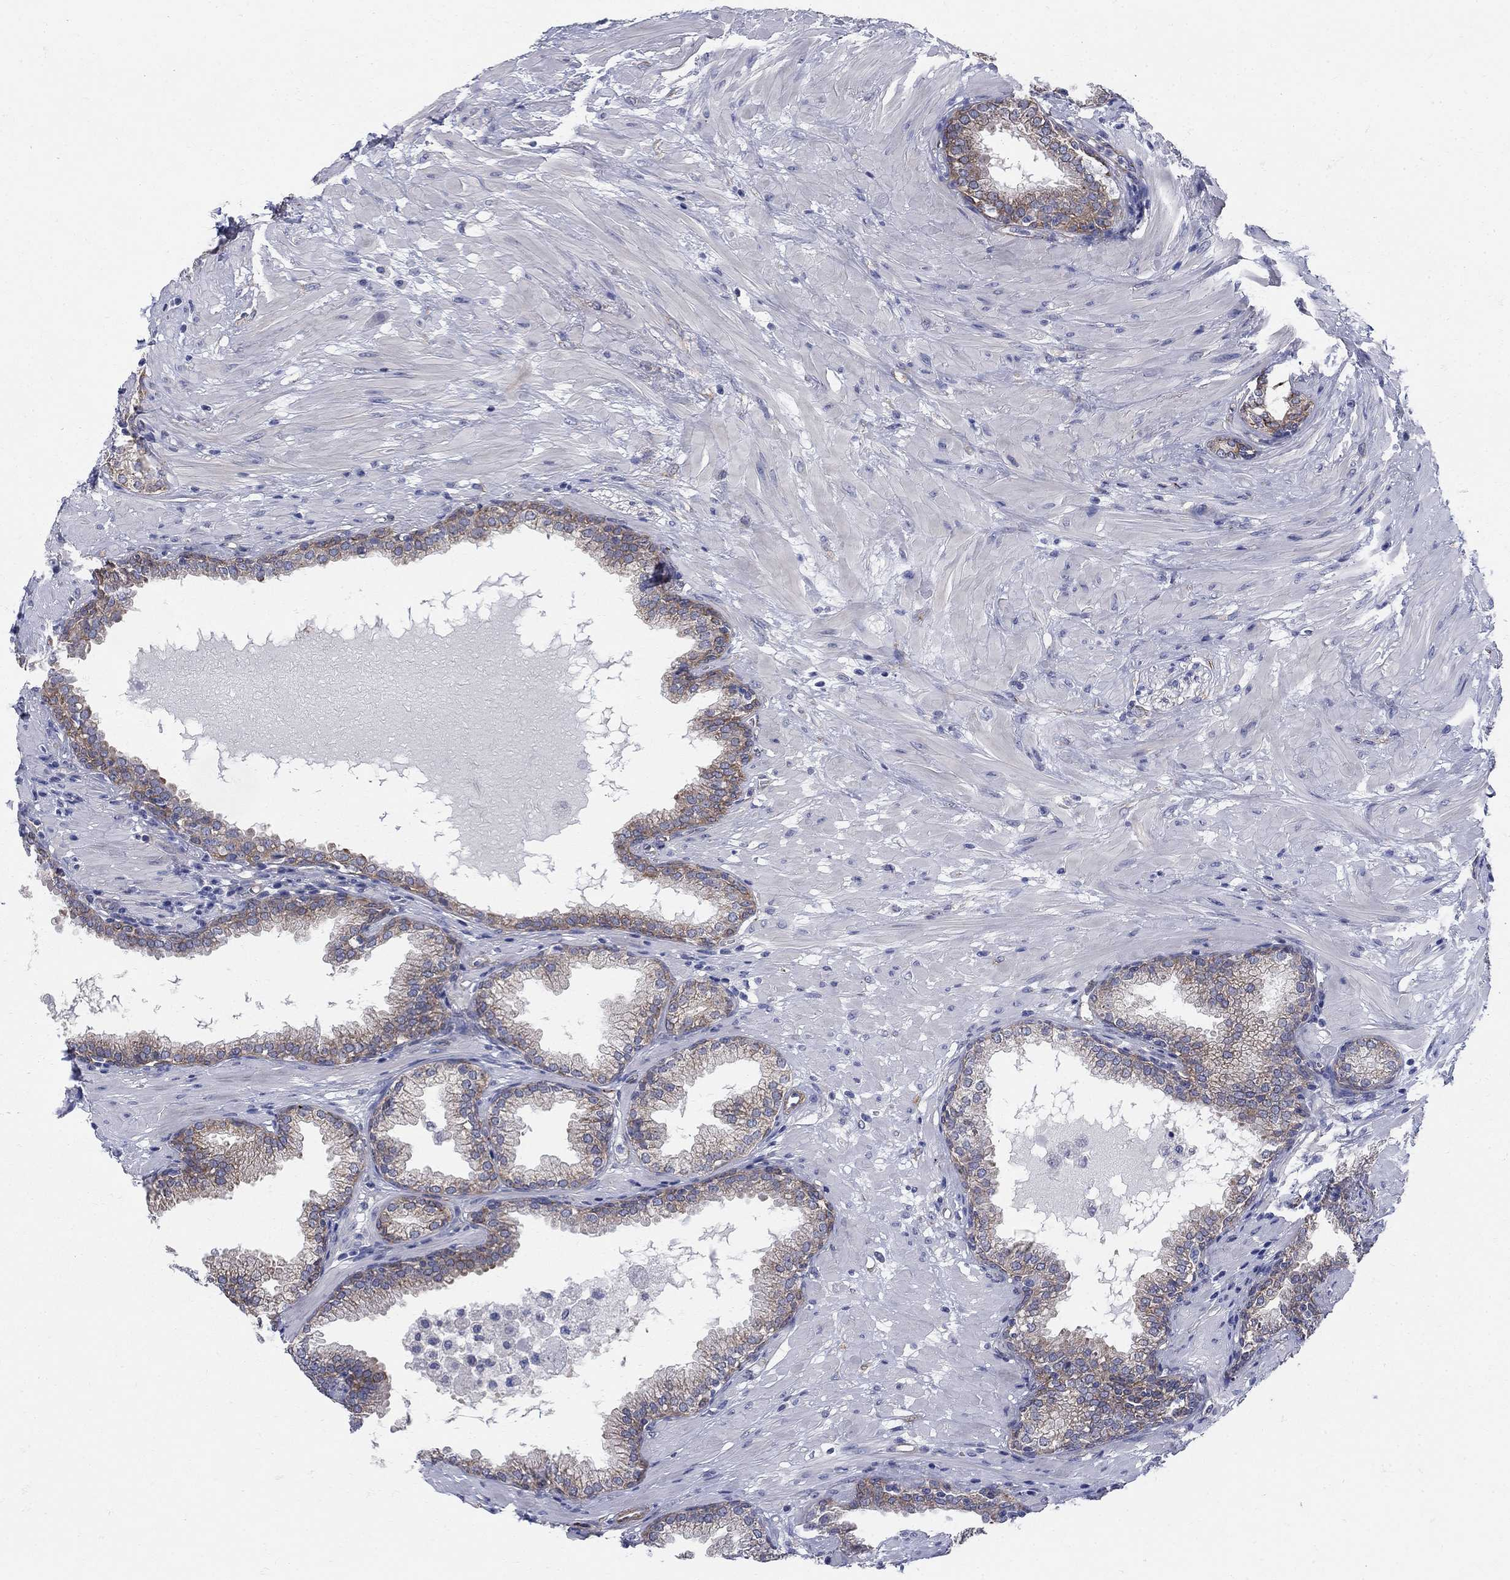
{"staining": {"intensity": "moderate", "quantity": ">75%", "location": "cytoplasmic/membranous"}, "tissue": "prostate", "cell_type": "Glandular cells", "image_type": "normal", "snomed": [{"axis": "morphology", "description": "Normal tissue, NOS"}, {"axis": "topography", "description": "Prostate"}], "caption": "Glandular cells reveal moderate cytoplasmic/membranous expression in about >75% of cells in normal prostate.", "gene": "SEPTIN8", "patient": {"sex": "male", "age": 64}}